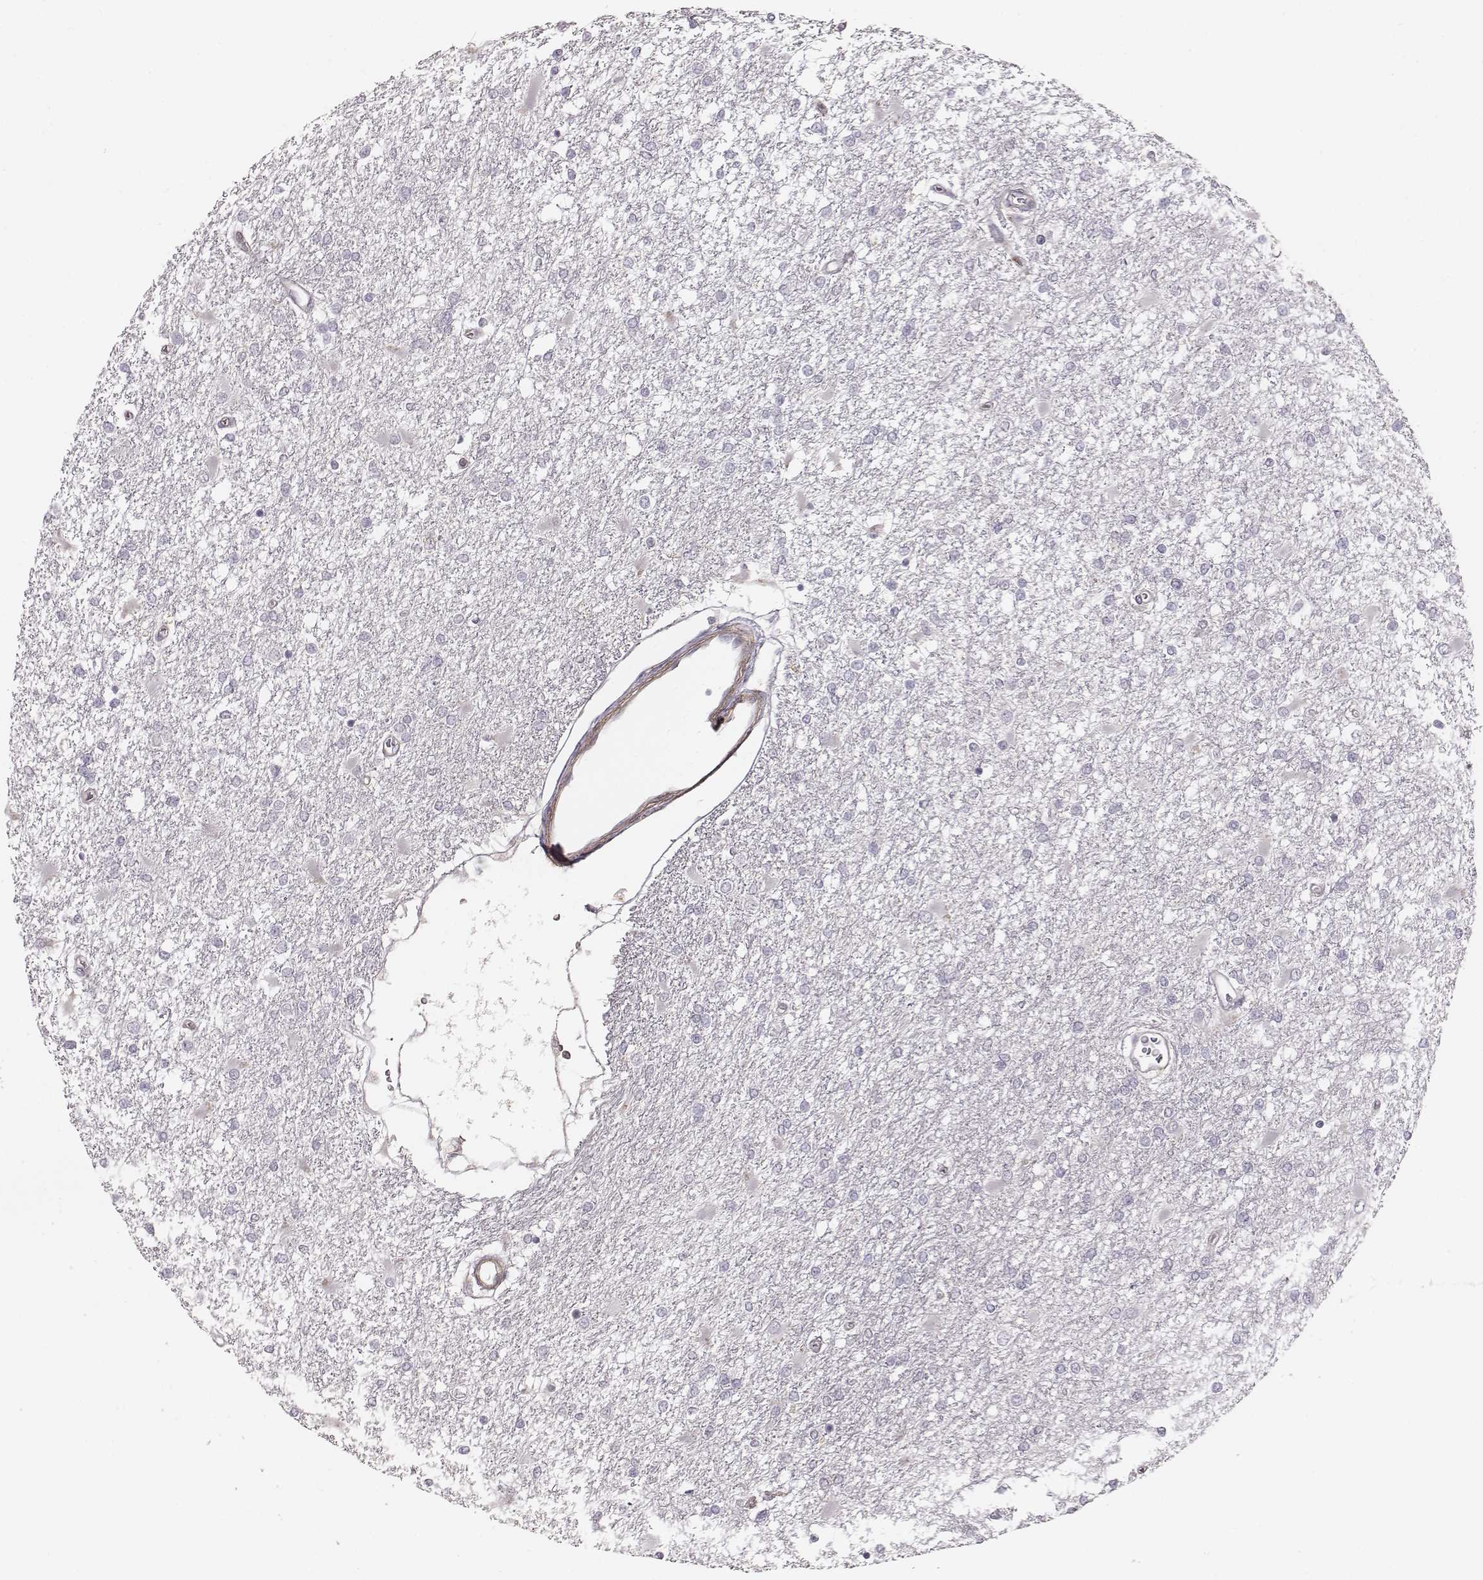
{"staining": {"intensity": "negative", "quantity": "none", "location": "none"}, "tissue": "glioma", "cell_type": "Tumor cells", "image_type": "cancer", "snomed": [{"axis": "morphology", "description": "Glioma, malignant, High grade"}, {"axis": "topography", "description": "Cerebral cortex"}], "caption": "Micrograph shows no protein staining in tumor cells of malignant glioma (high-grade) tissue.", "gene": "ZYX", "patient": {"sex": "male", "age": 79}}